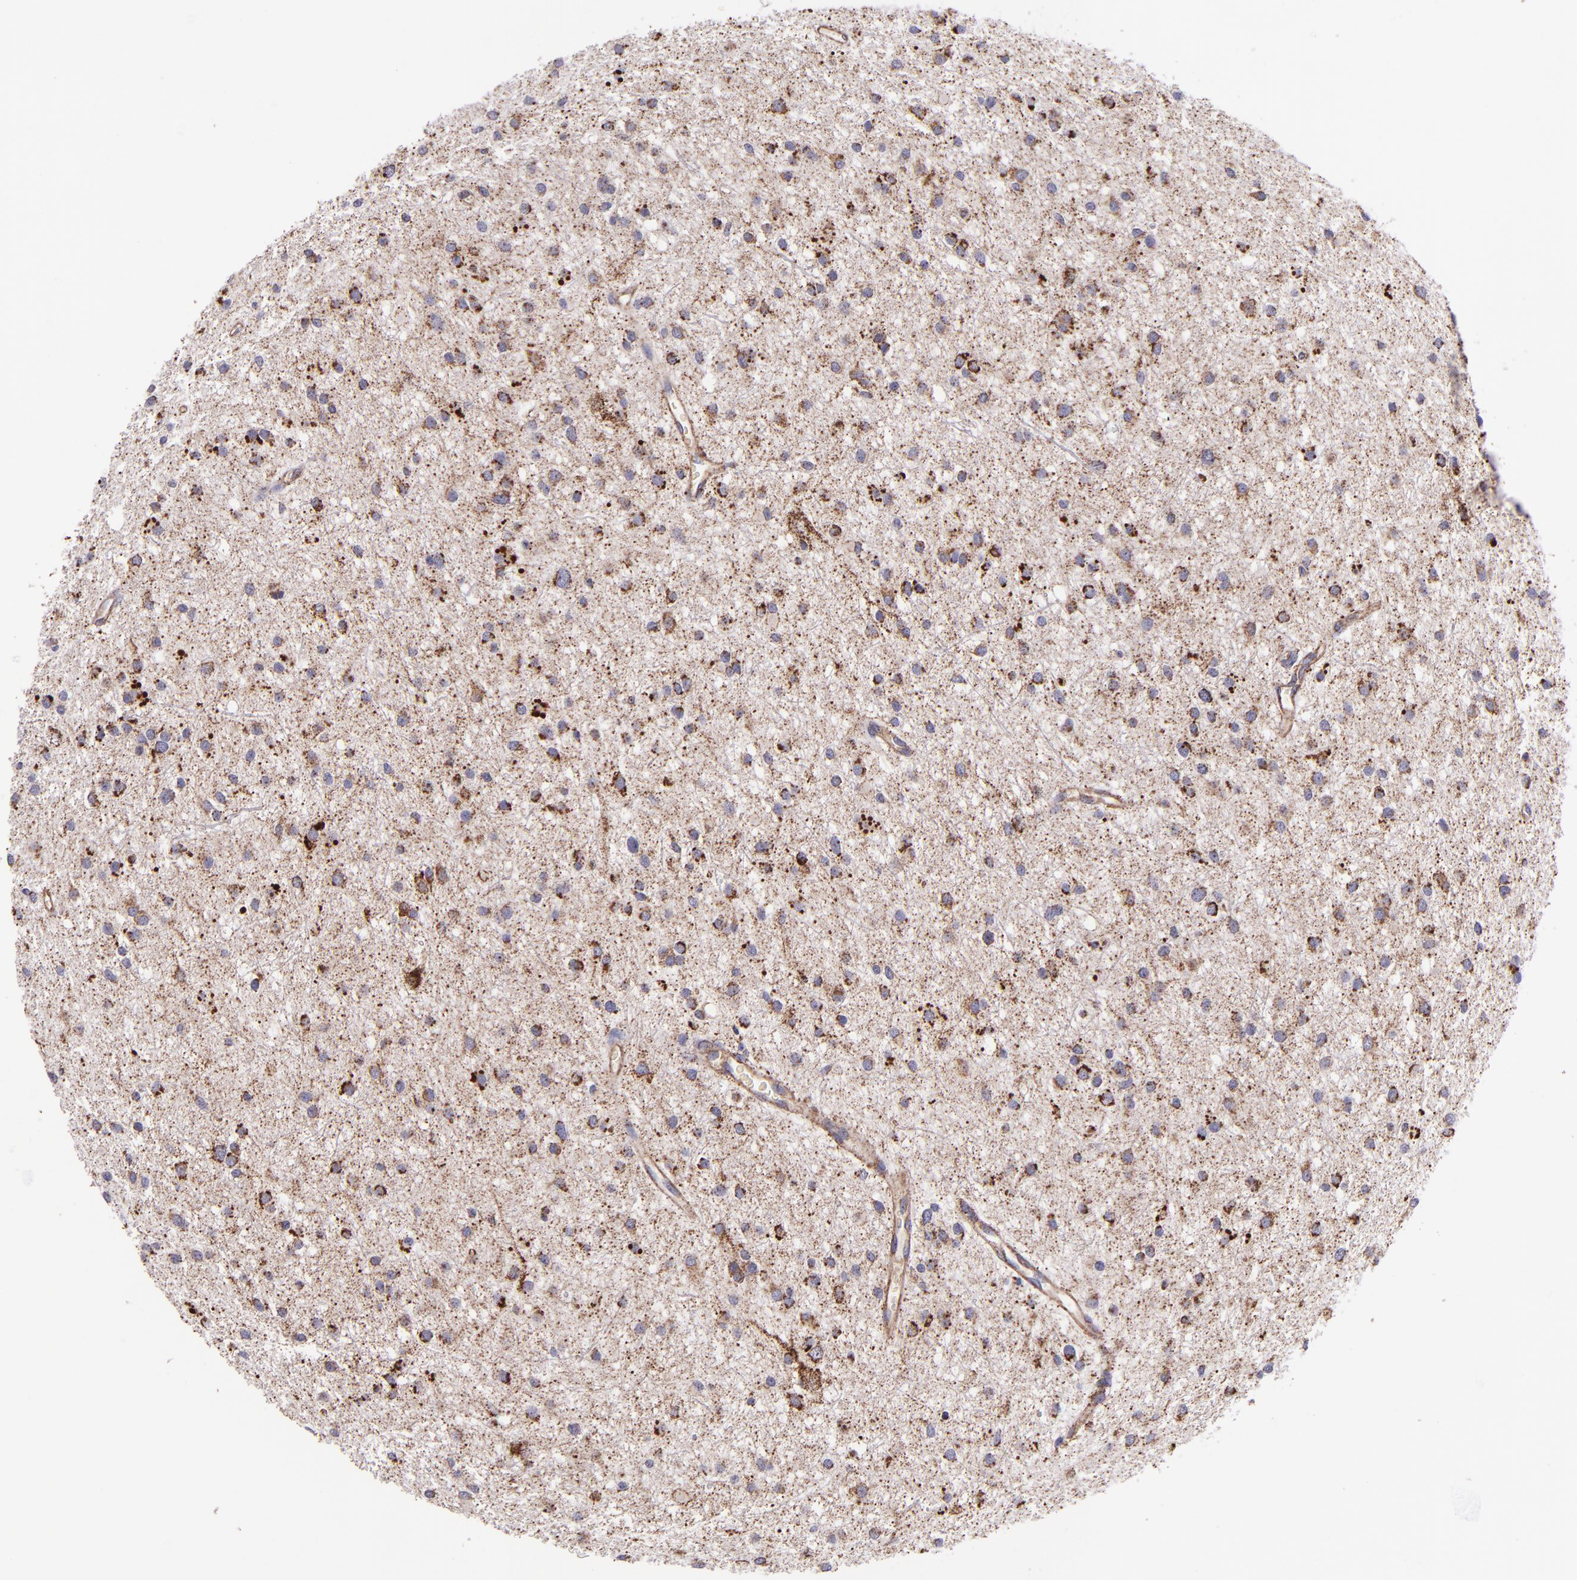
{"staining": {"intensity": "moderate", "quantity": "25%-75%", "location": "cytoplasmic/membranous"}, "tissue": "glioma", "cell_type": "Tumor cells", "image_type": "cancer", "snomed": [{"axis": "morphology", "description": "Glioma, malignant, Low grade"}, {"axis": "topography", "description": "Brain"}], "caption": "This histopathology image exhibits IHC staining of glioma, with medium moderate cytoplasmic/membranous expression in approximately 25%-75% of tumor cells.", "gene": "IDH3G", "patient": {"sex": "female", "age": 36}}